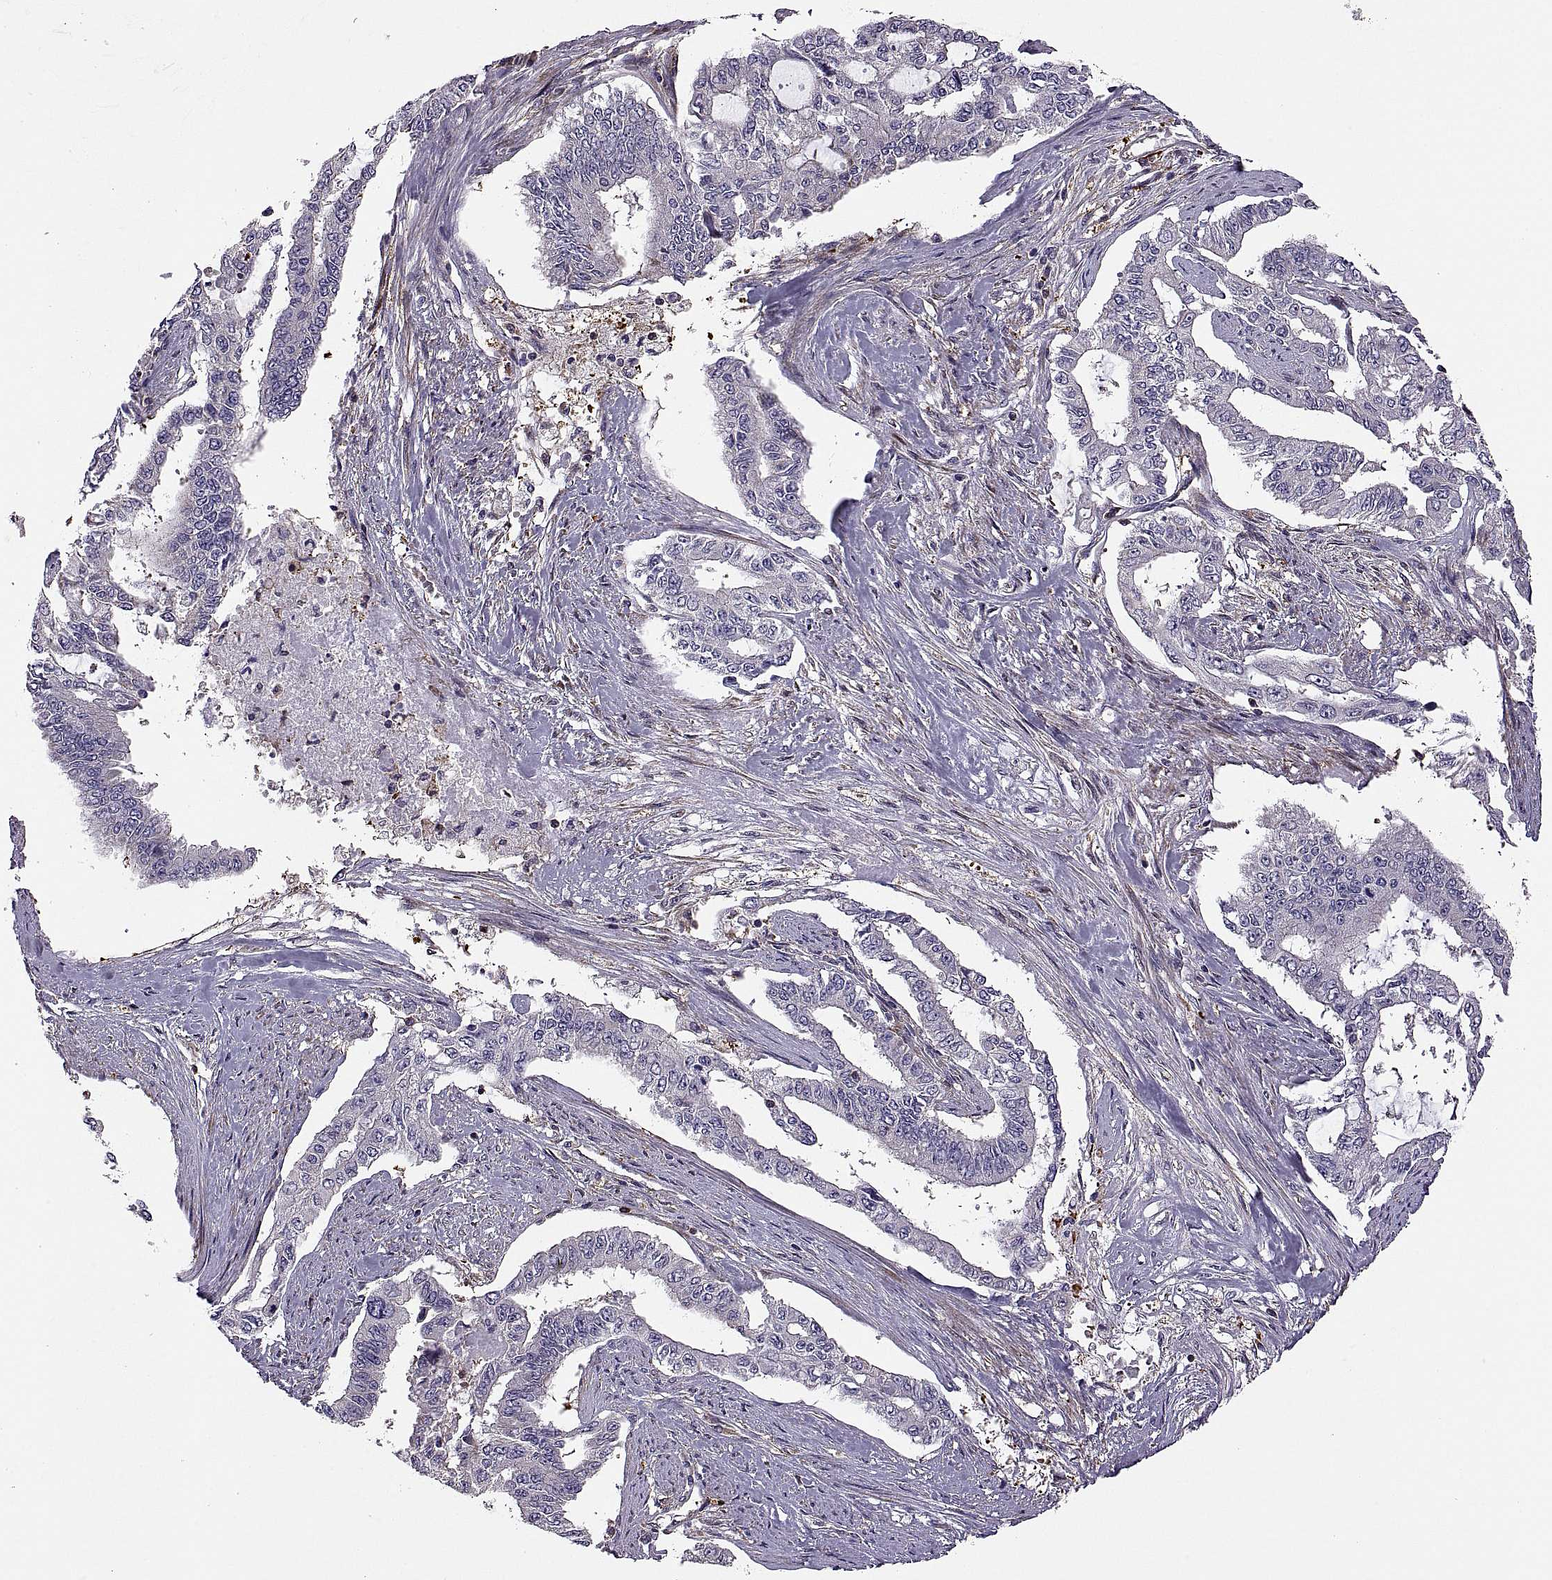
{"staining": {"intensity": "negative", "quantity": "none", "location": "none"}, "tissue": "endometrial cancer", "cell_type": "Tumor cells", "image_type": "cancer", "snomed": [{"axis": "morphology", "description": "Adenocarcinoma, NOS"}, {"axis": "topography", "description": "Uterus"}], "caption": "Tumor cells are negative for brown protein staining in endometrial cancer (adenocarcinoma). (DAB IHC, high magnification).", "gene": "SPATA32", "patient": {"sex": "female", "age": 59}}